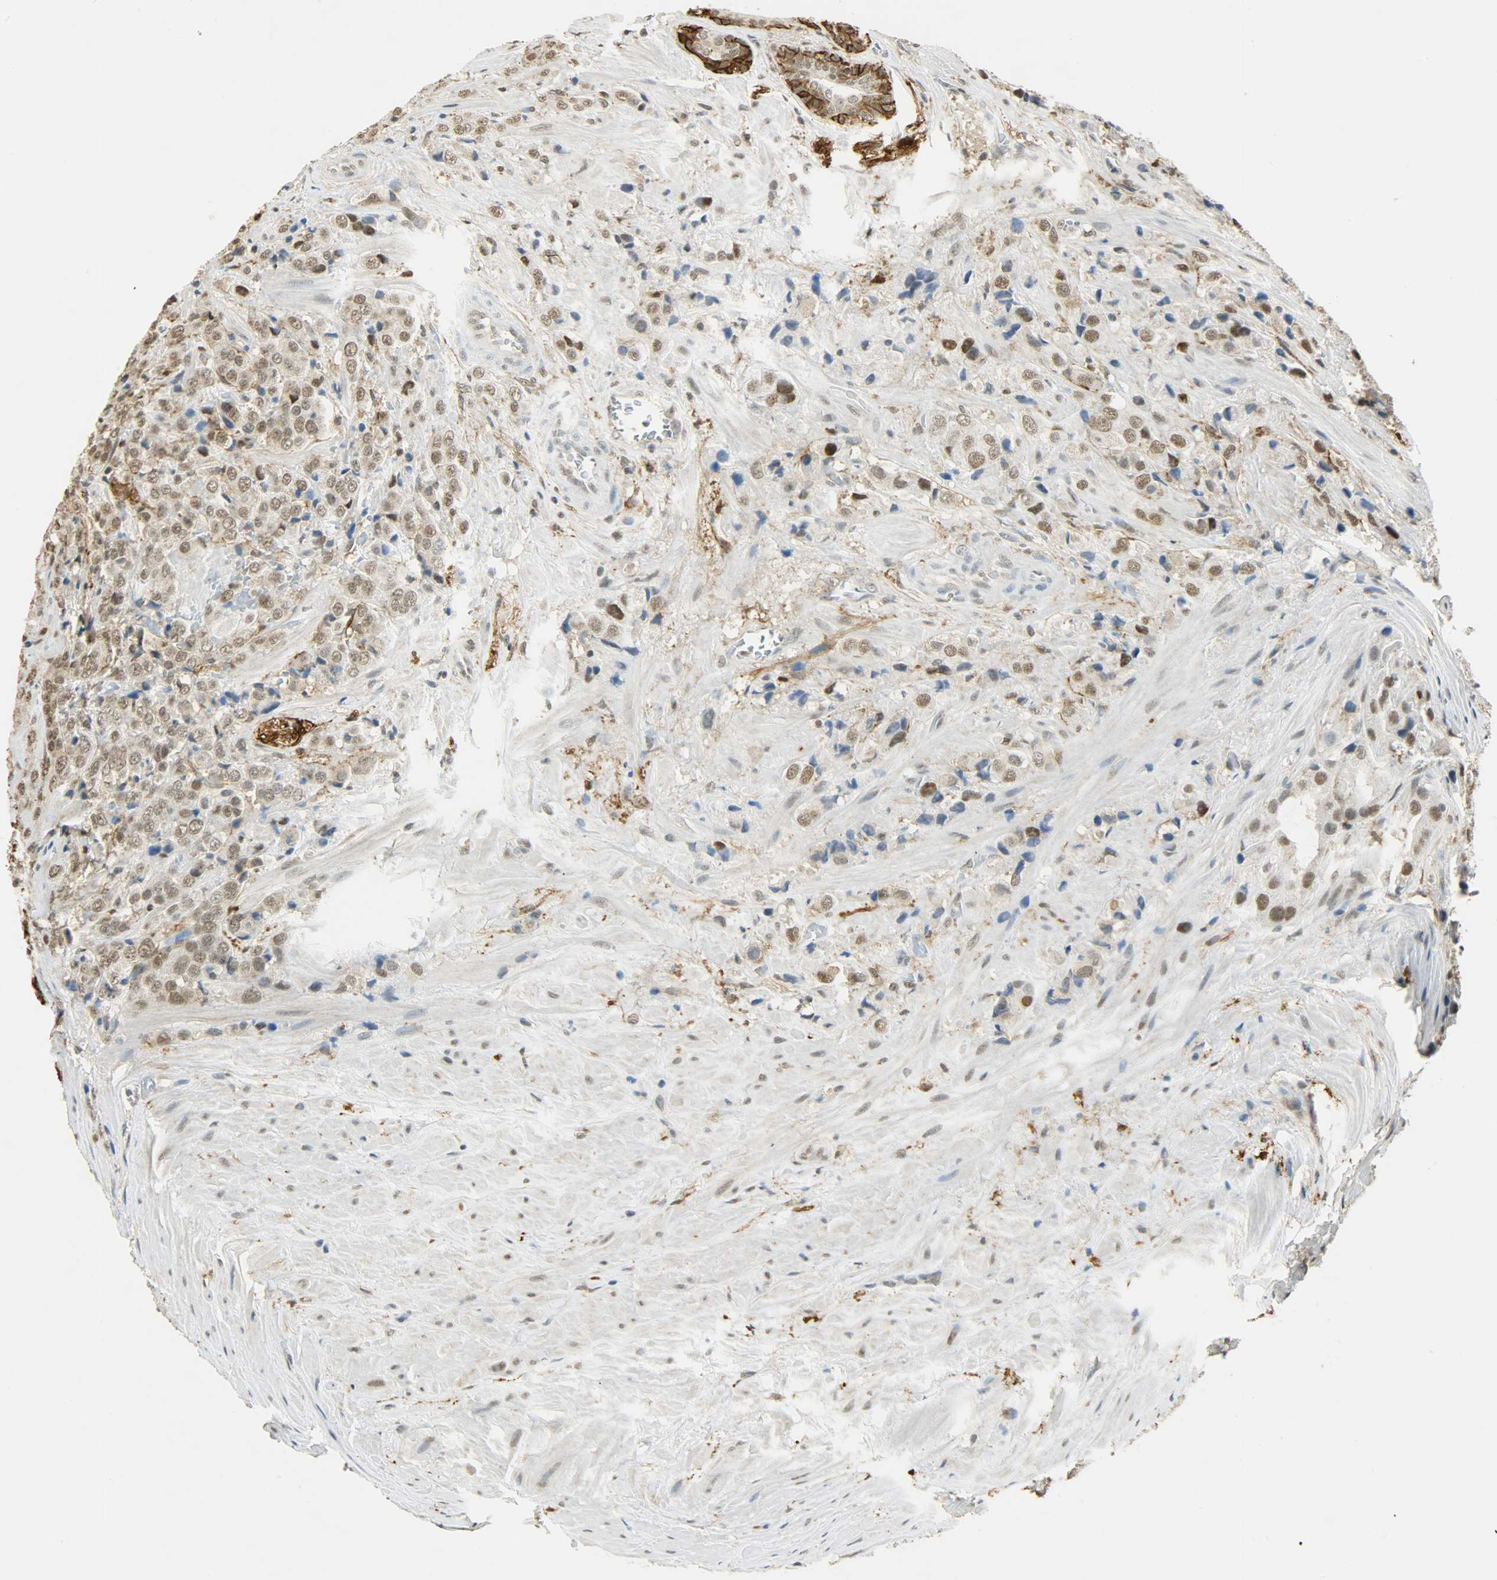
{"staining": {"intensity": "moderate", "quantity": ">75%", "location": "nuclear"}, "tissue": "prostate cancer", "cell_type": "Tumor cells", "image_type": "cancer", "snomed": [{"axis": "morphology", "description": "Adenocarcinoma, High grade"}, {"axis": "topography", "description": "Prostate"}], "caption": "Prostate cancer stained with immunohistochemistry exhibits moderate nuclear staining in about >75% of tumor cells.", "gene": "NGFR", "patient": {"sex": "male", "age": 70}}